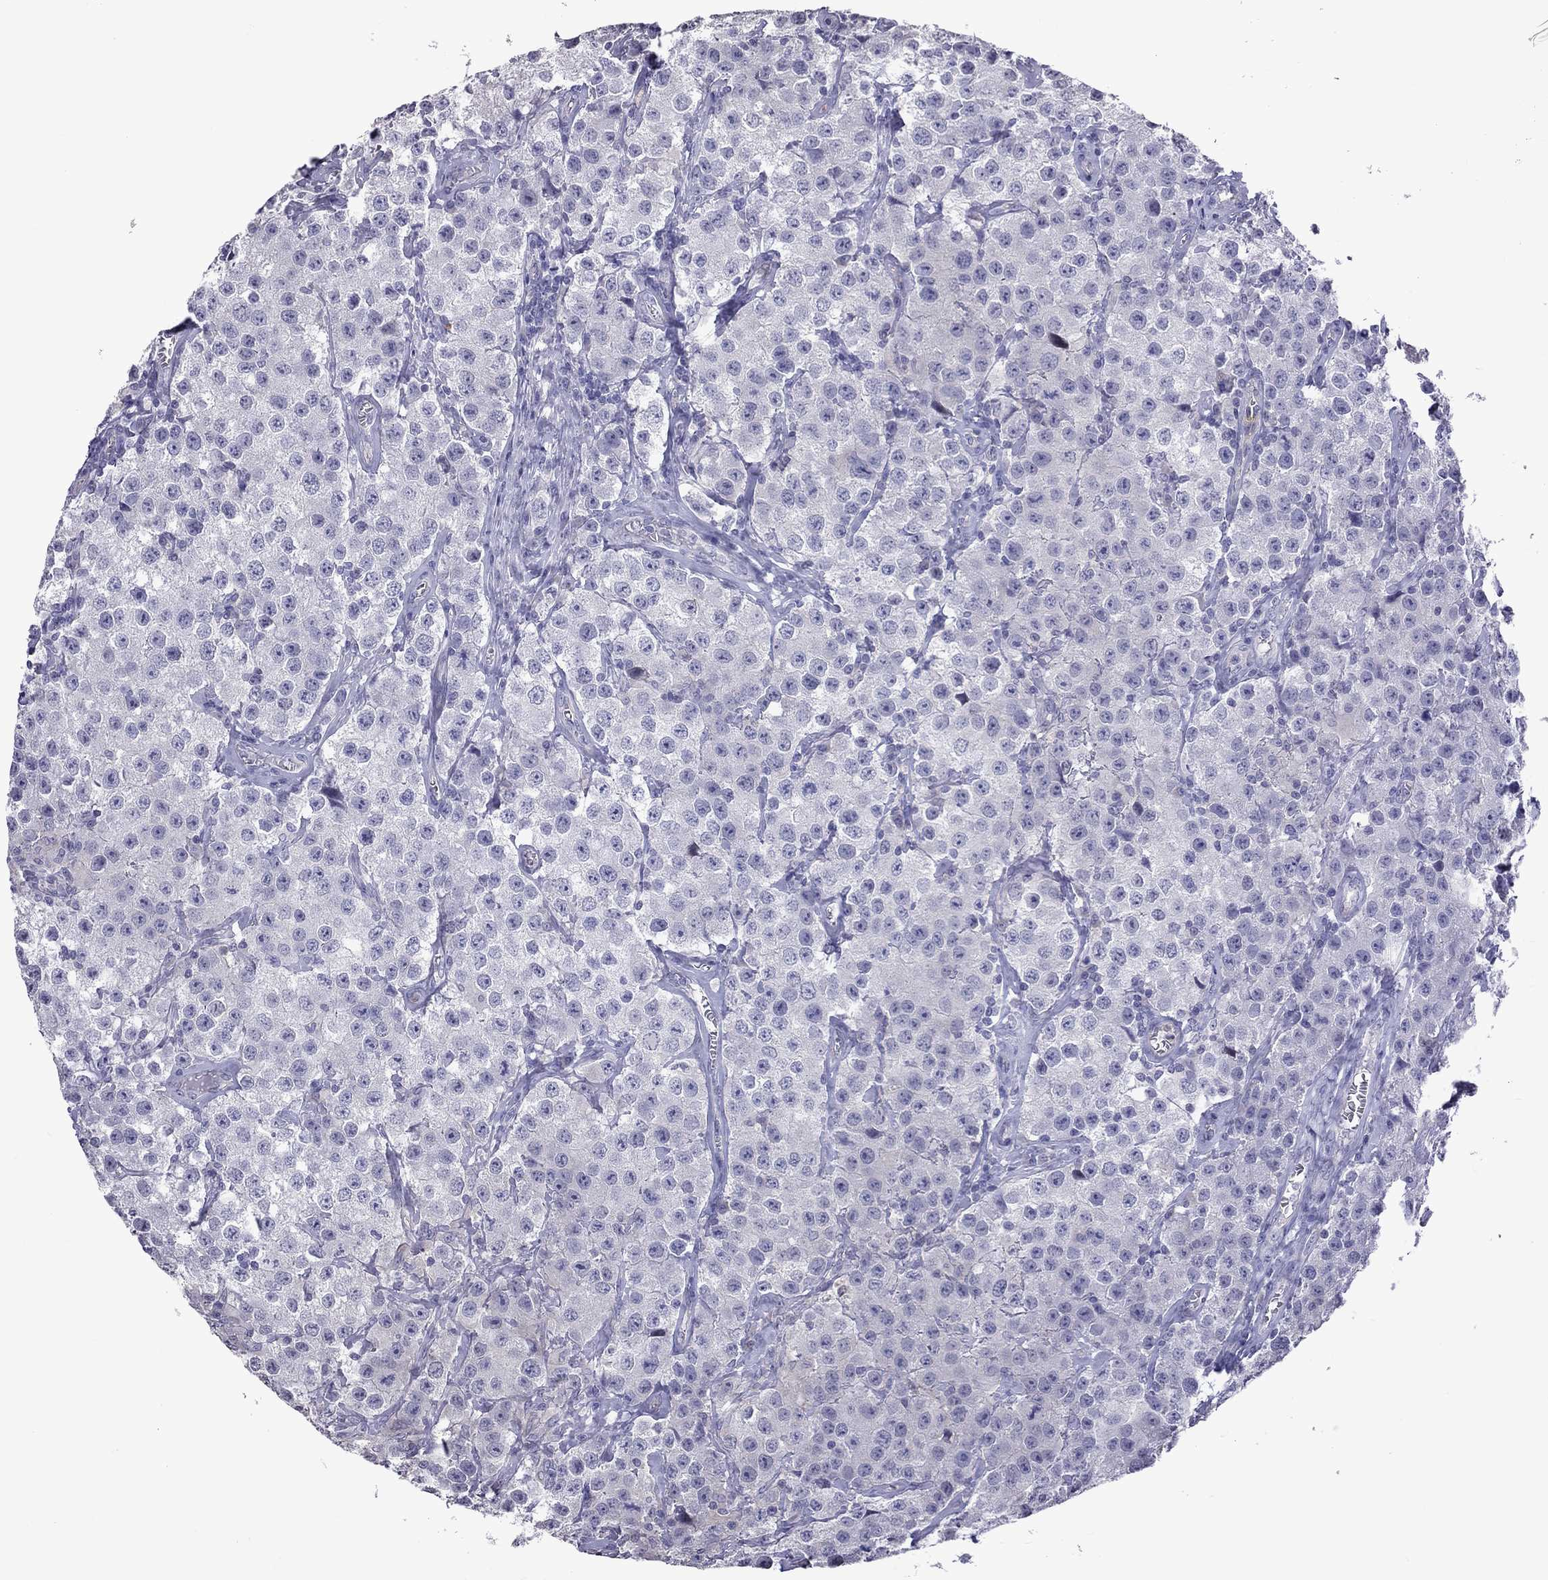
{"staining": {"intensity": "negative", "quantity": "none", "location": "none"}, "tissue": "testis cancer", "cell_type": "Tumor cells", "image_type": "cancer", "snomed": [{"axis": "morphology", "description": "Seminoma, NOS"}, {"axis": "topography", "description": "Testis"}], "caption": "This is an immunohistochemistry histopathology image of human testis cancer. There is no positivity in tumor cells.", "gene": "FEZ1", "patient": {"sex": "male", "age": 52}}